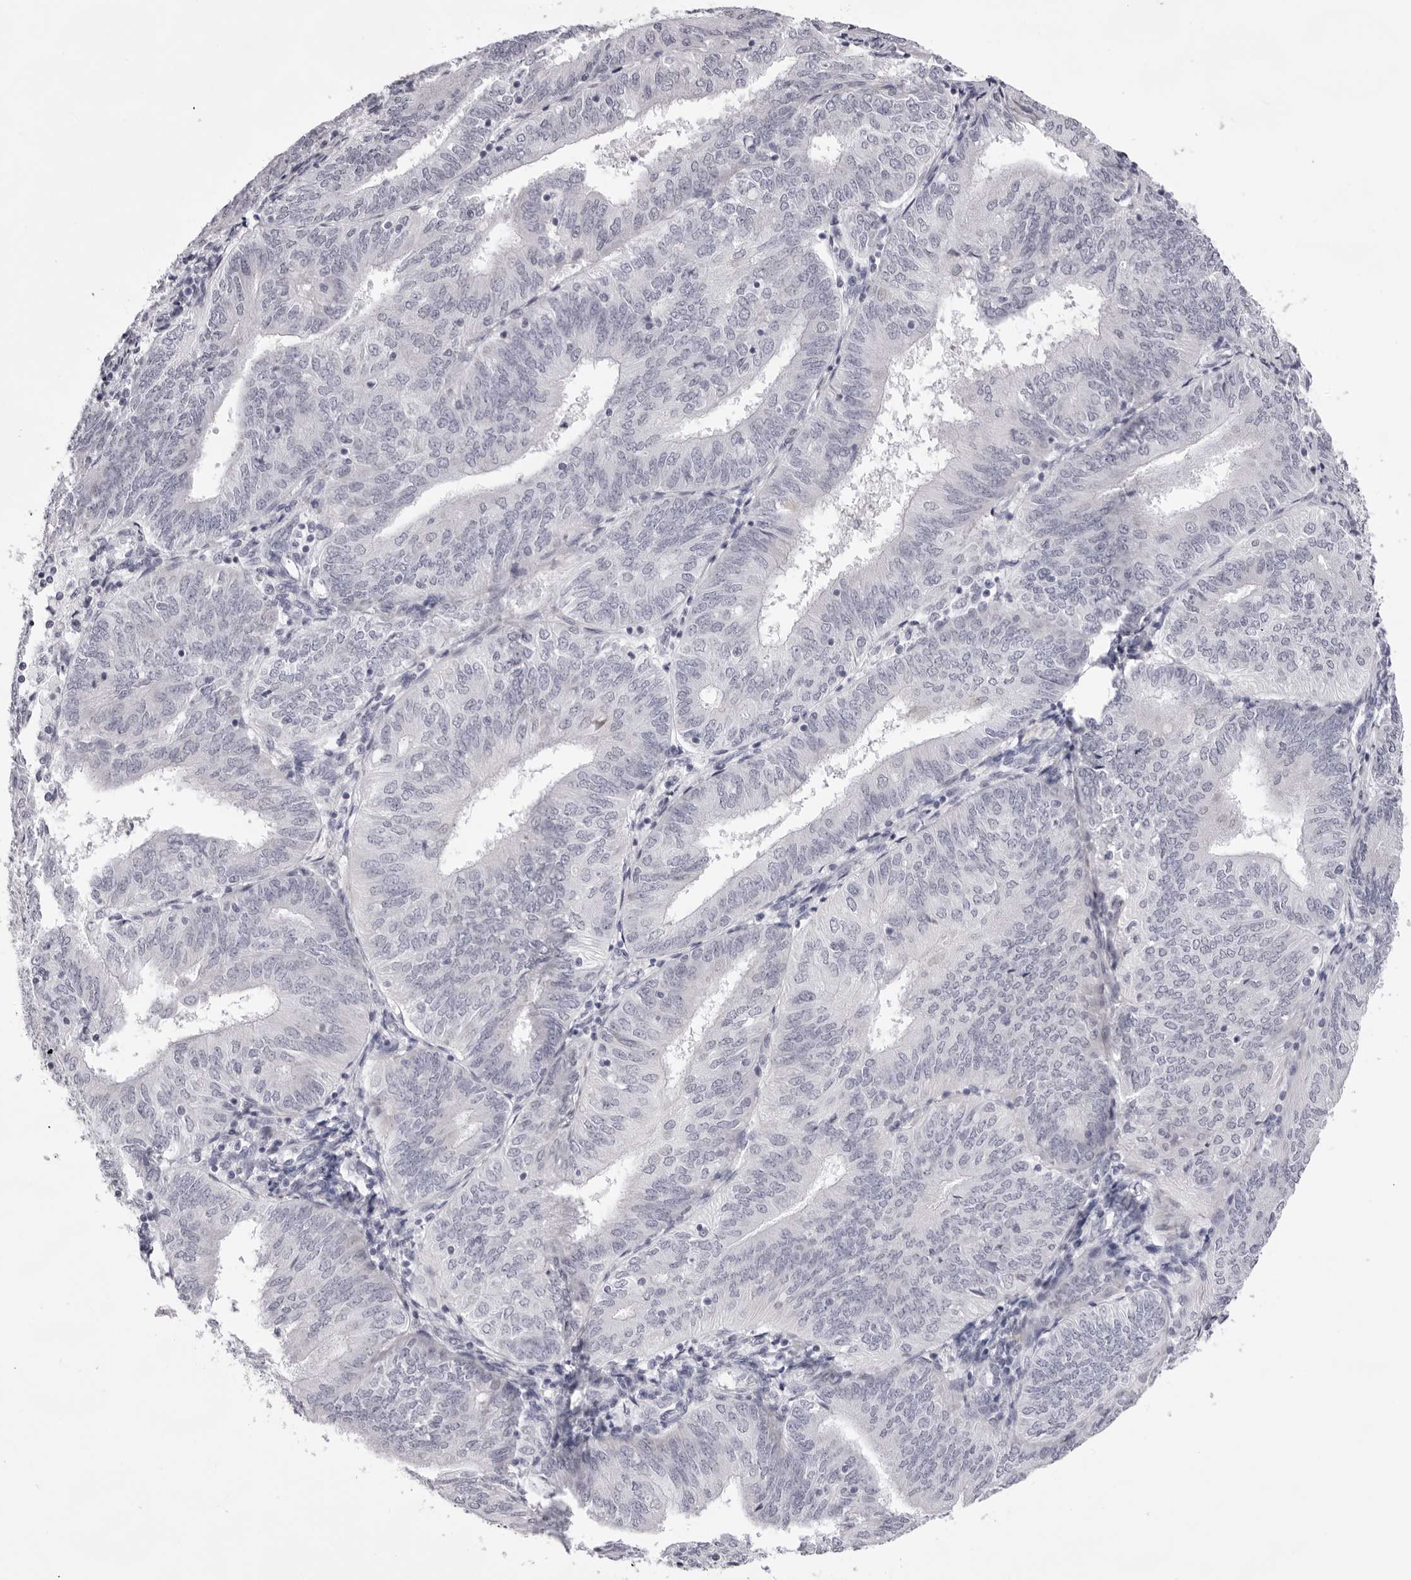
{"staining": {"intensity": "negative", "quantity": "none", "location": "none"}, "tissue": "endometrial cancer", "cell_type": "Tumor cells", "image_type": "cancer", "snomed": [{"axis": "morphology", "description": "Adenocarcinoma, NOS"}, {"axis": "topography", "description": "Endometrium"}], "caption": "Immunohistochemistry histopathology image of endometrial cancer stained for a protein (brown), which displays no staining in tumor cells. Nuclei are stained in blue.", "gene": "SMIM2", "patient": {"sex": "female", "age": 58}}